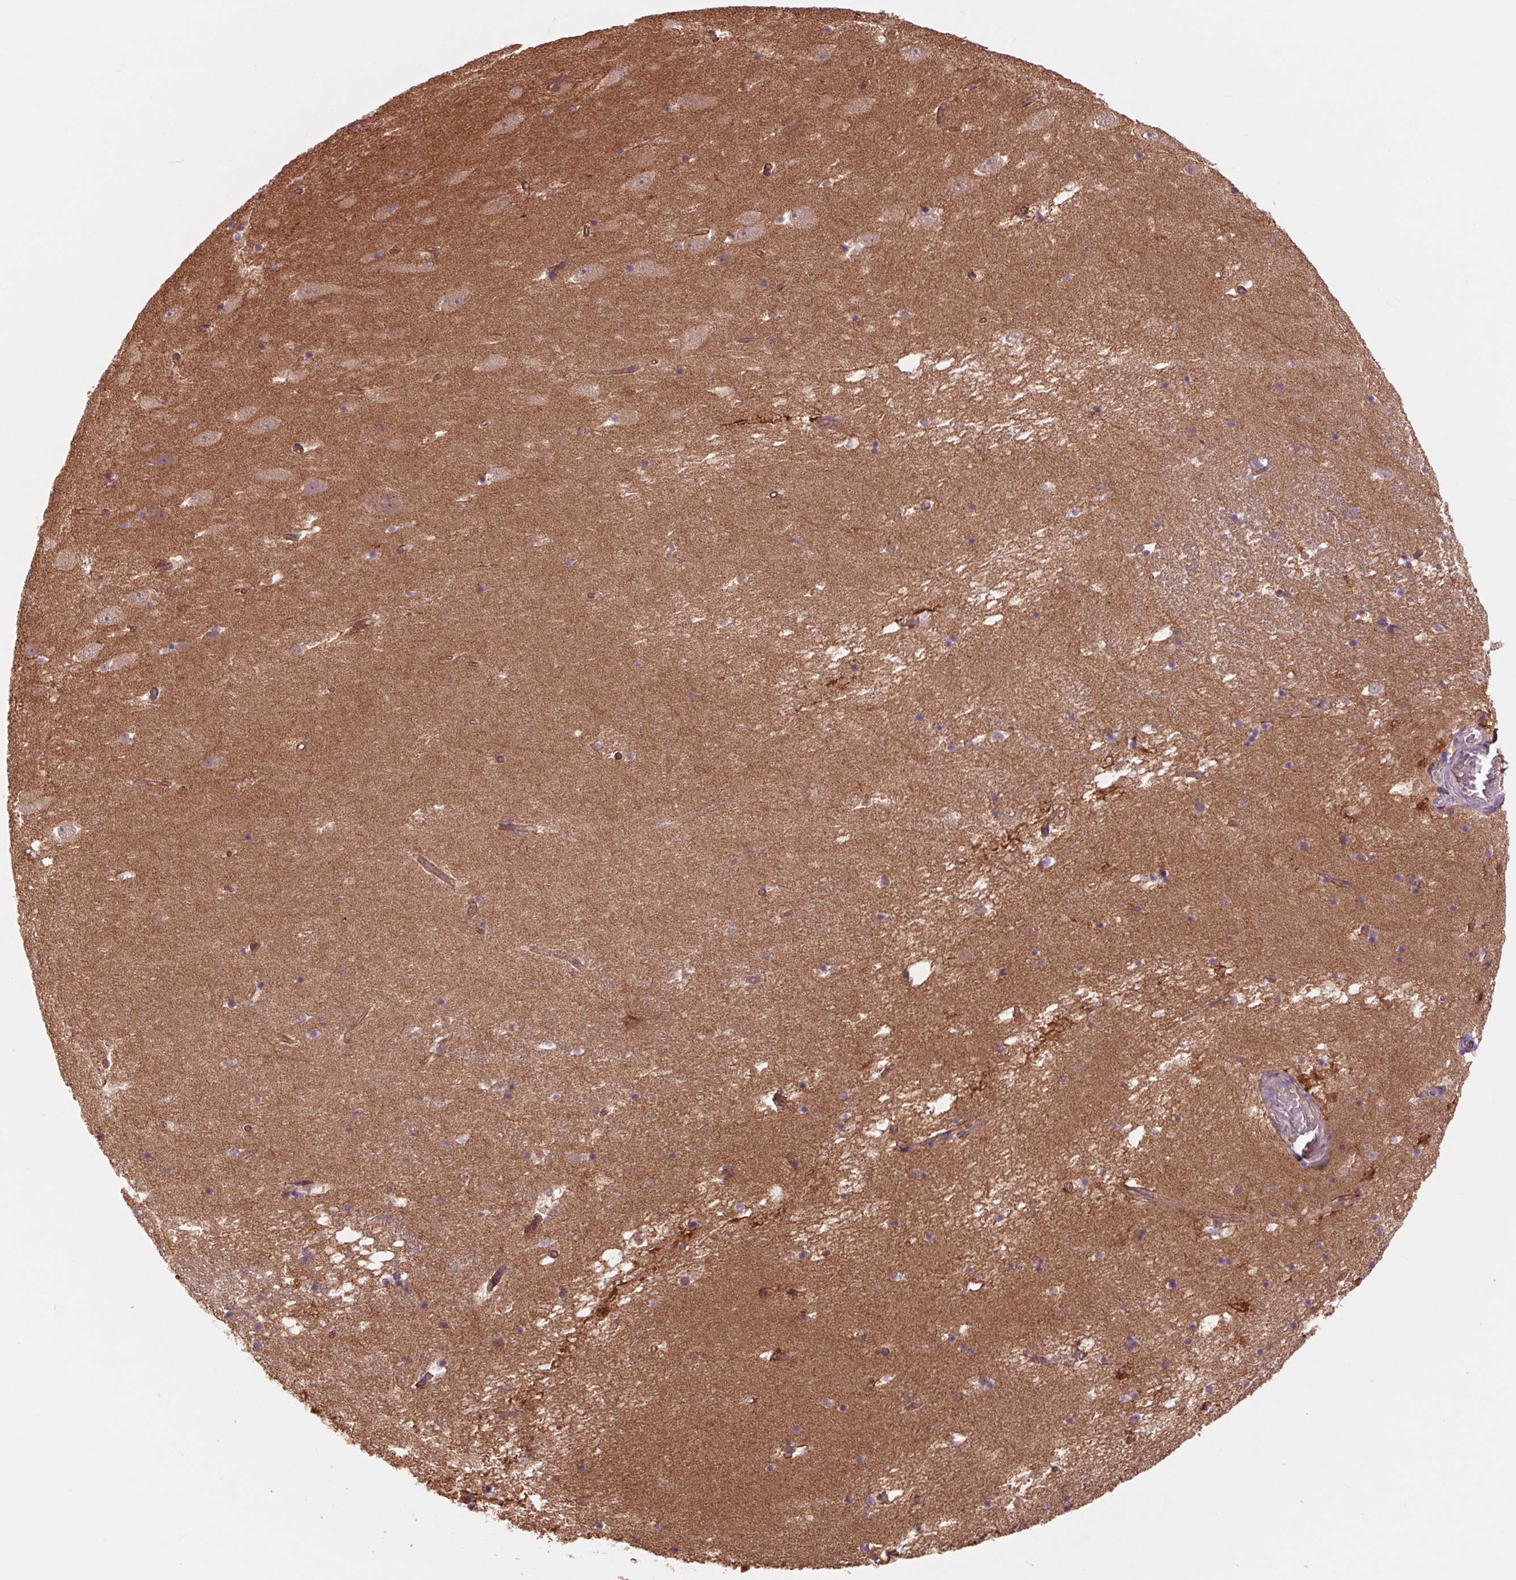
{"staining": {"intensity": "negative", "quantity": "none", "location": "none"}, "tissue": "hippocampus", "cell_type": "Glial cells", "image_type": "normal", "snomed": [{"axis": "morphology", "description": "Normal tissue, NOS"}, {"axis": "topography", "description": "Hippocampus"}], "caption": "High power microscopy histopathology image of an immunohistochemistry micrograph of unremarkable hippocampus, revealing no significant expression in glial cells.", "gene": "SH3RF2", "patient": {"sex": "male", "age": 58}}